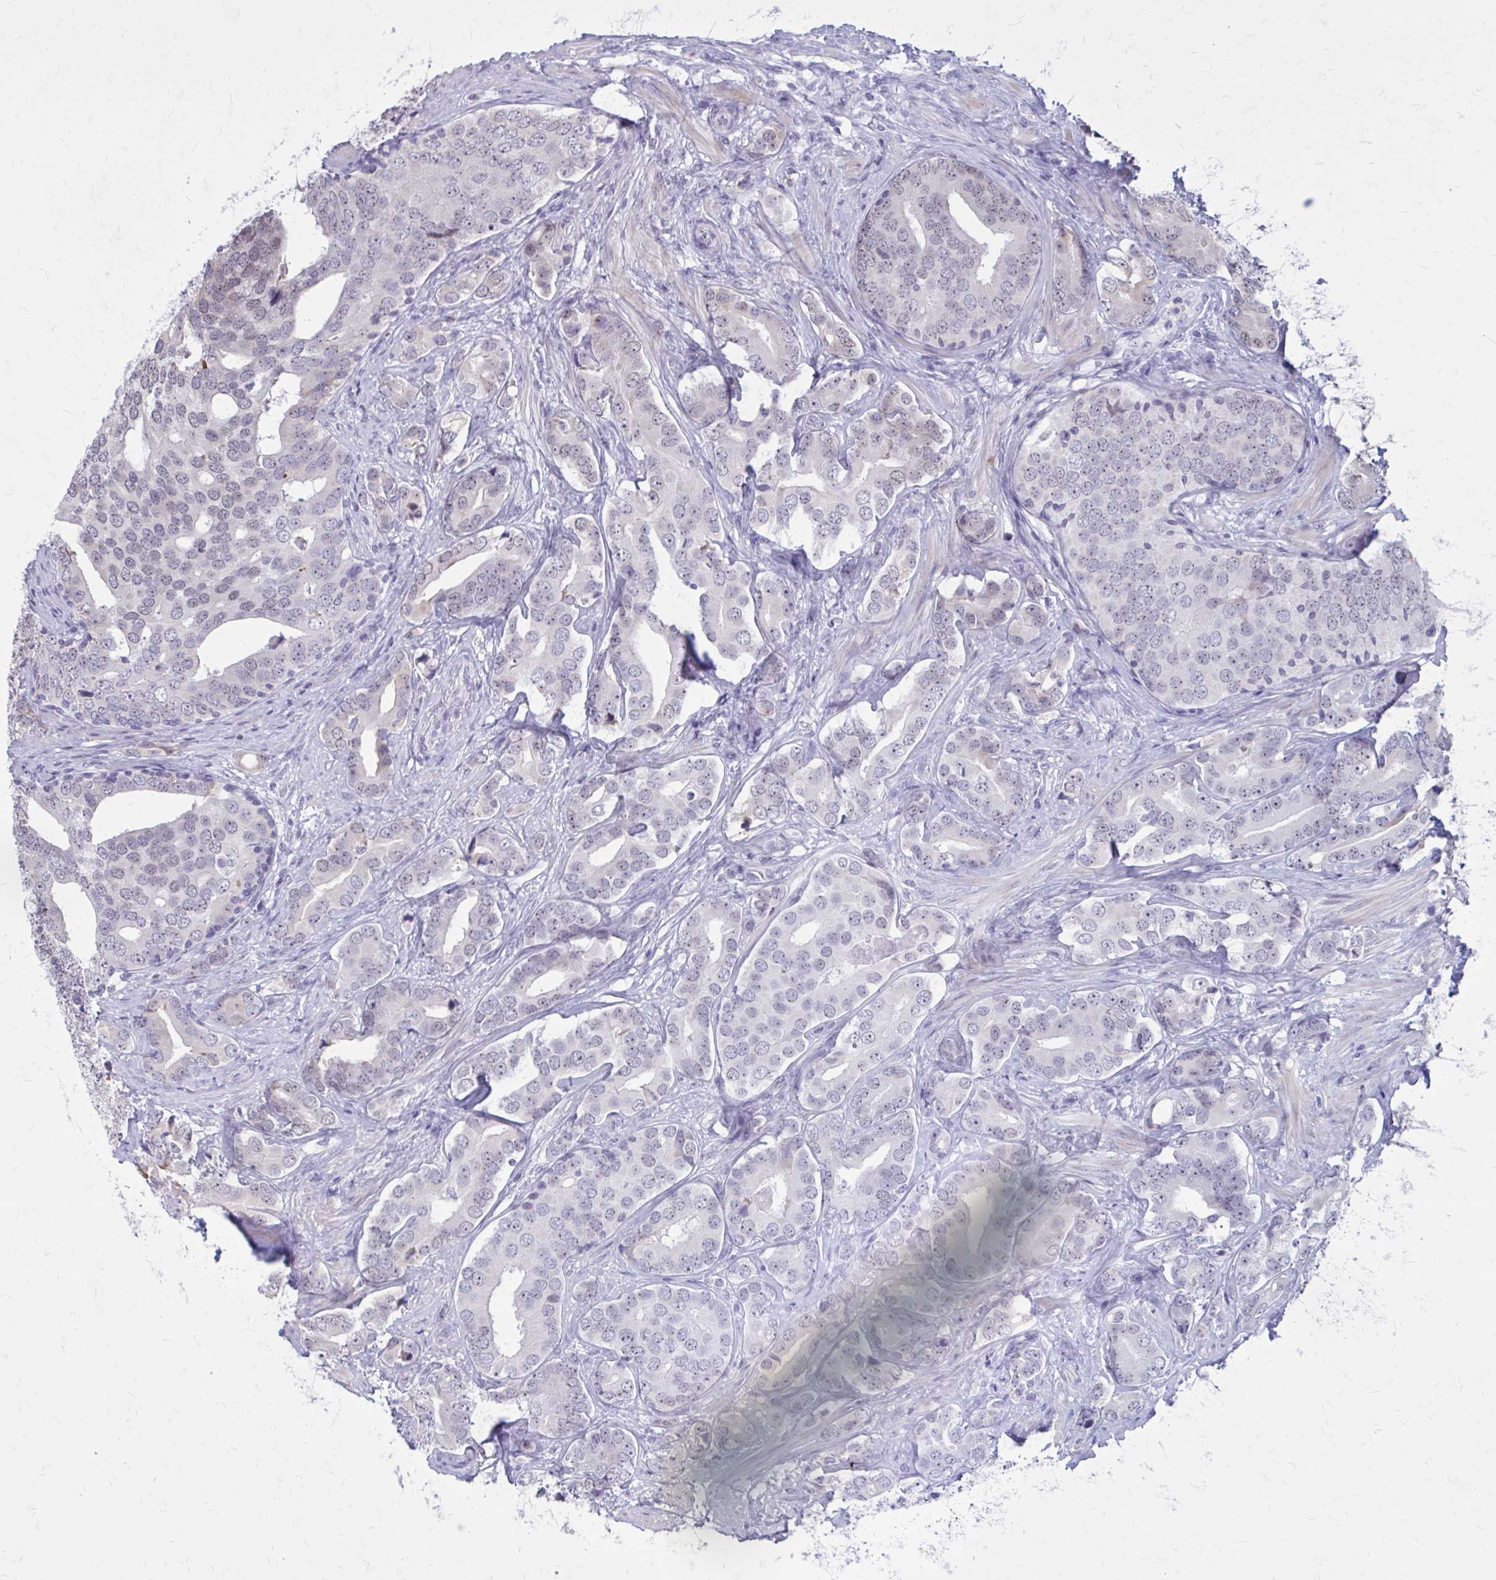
{"staining": {"intensity": "negative", "quantity": "none", "location": "none"}, "tissue": "prostate cancer", "cell_type": "Tumor cells", "image_type": "cancer", "snomed": [{"axis": "morphology", "description": "Adenocarcinoma, High grade"}, {"axis": "topography", "description": "Prostate"}], "caption": "Immunohistochemistry histopathology image of human prostate cancer stained for a protein (brown), which demonstrates no positivity in tumor cells.", "gene": "PROSER1", "patient": {"sex": "male", "age": 62}}